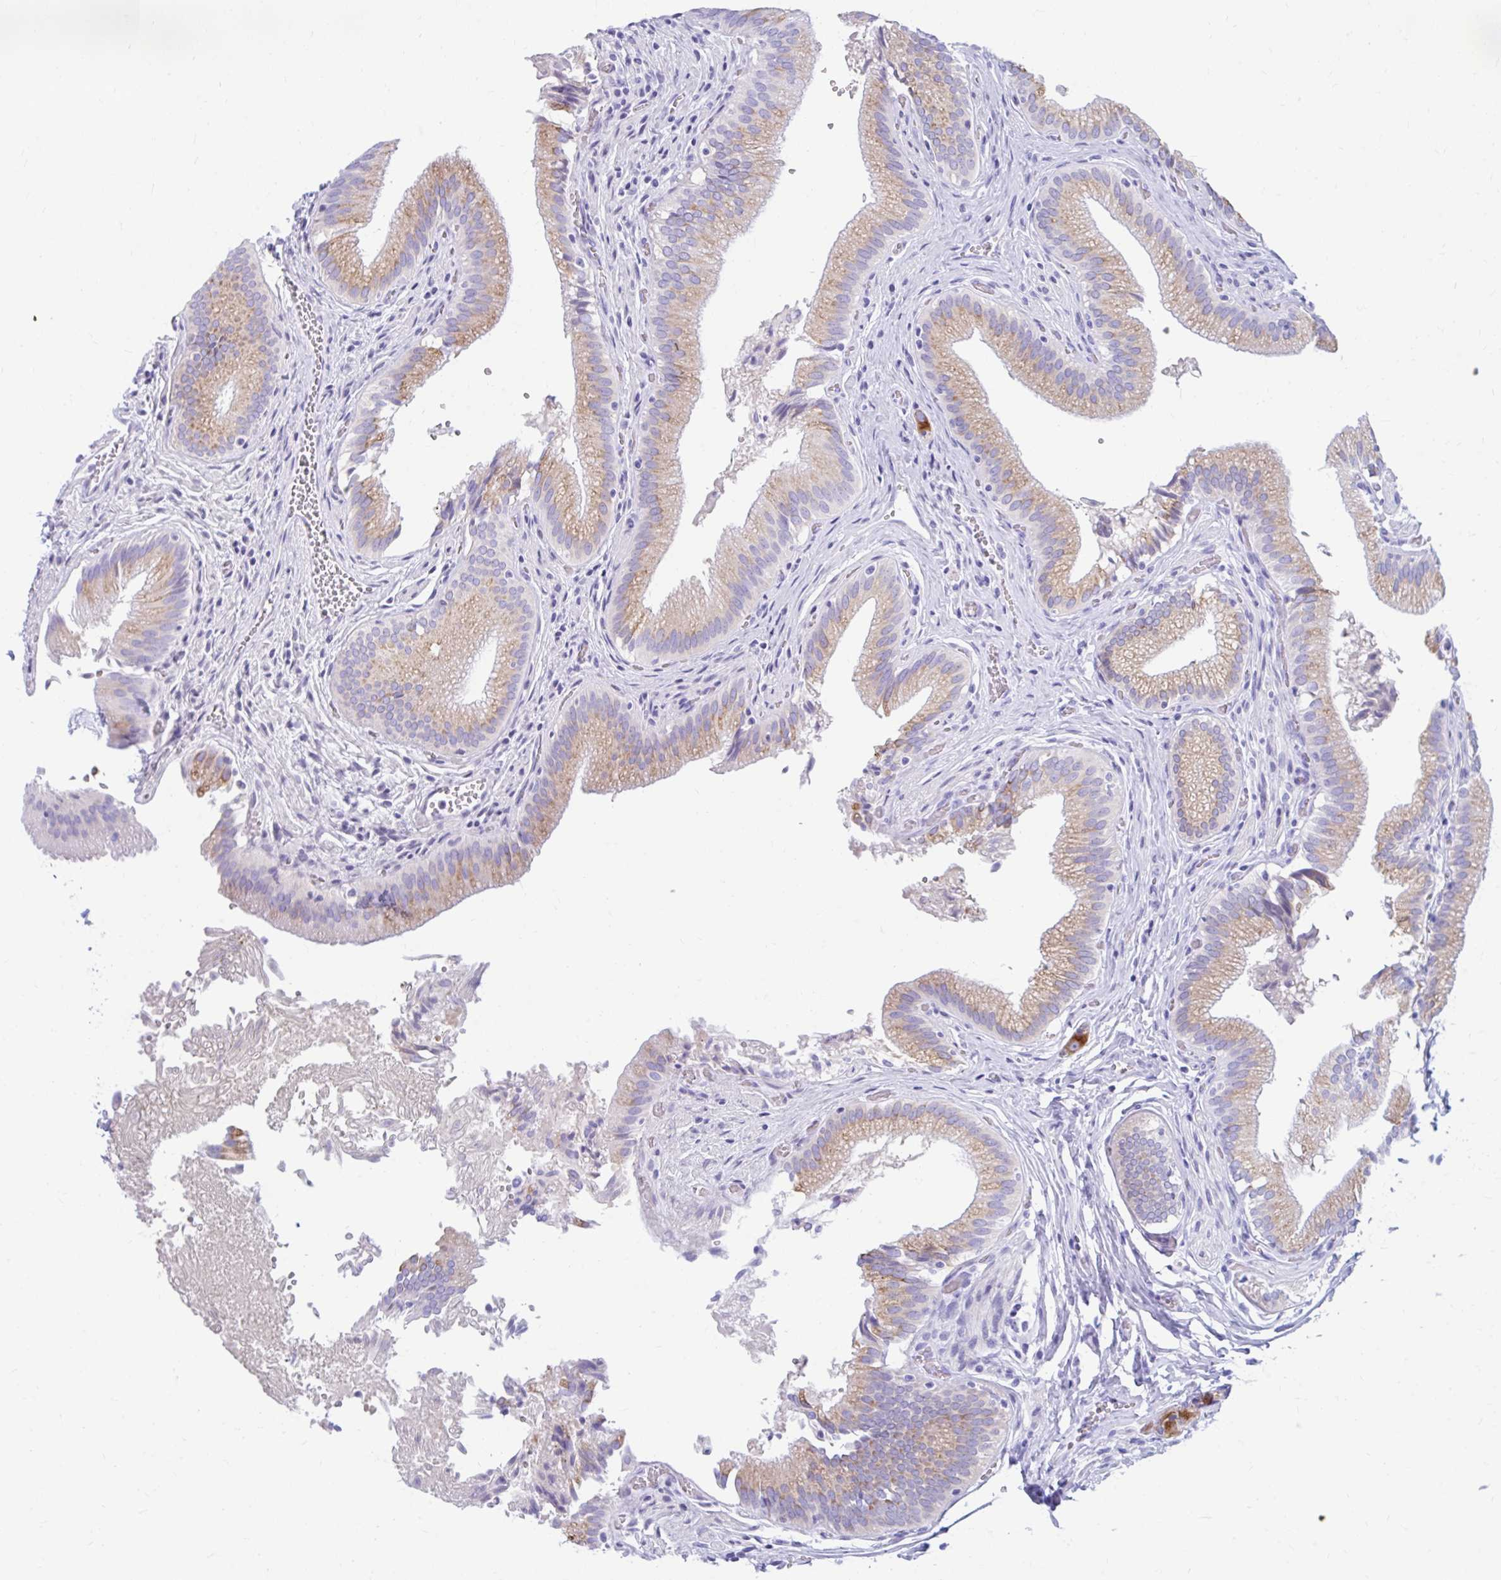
{"staining": {"intensity": "weak", "quantity": "25%-75%", "location": "cytoplasmic/membranous"}, "tissue": "gallbladder", "cell_type": "Glandular cells", "image_type": "normal", "snomed": [{"axis": "morphology", "description": "Normal tissue, NOS"}, {"axis": "topography", "description": "Gallbladder"}, {"axis": "topography", "description": "Peripheral nerve tissue"}], "caption": "Immunohistochemical staining of normal gallbladder displays 25%-75% levels of weak cytoplasmic/membranous protein expression in about 25%-75% of glandular cells.", "gene": "NSG2", "patient": {"sex": "male", "age": 17}}